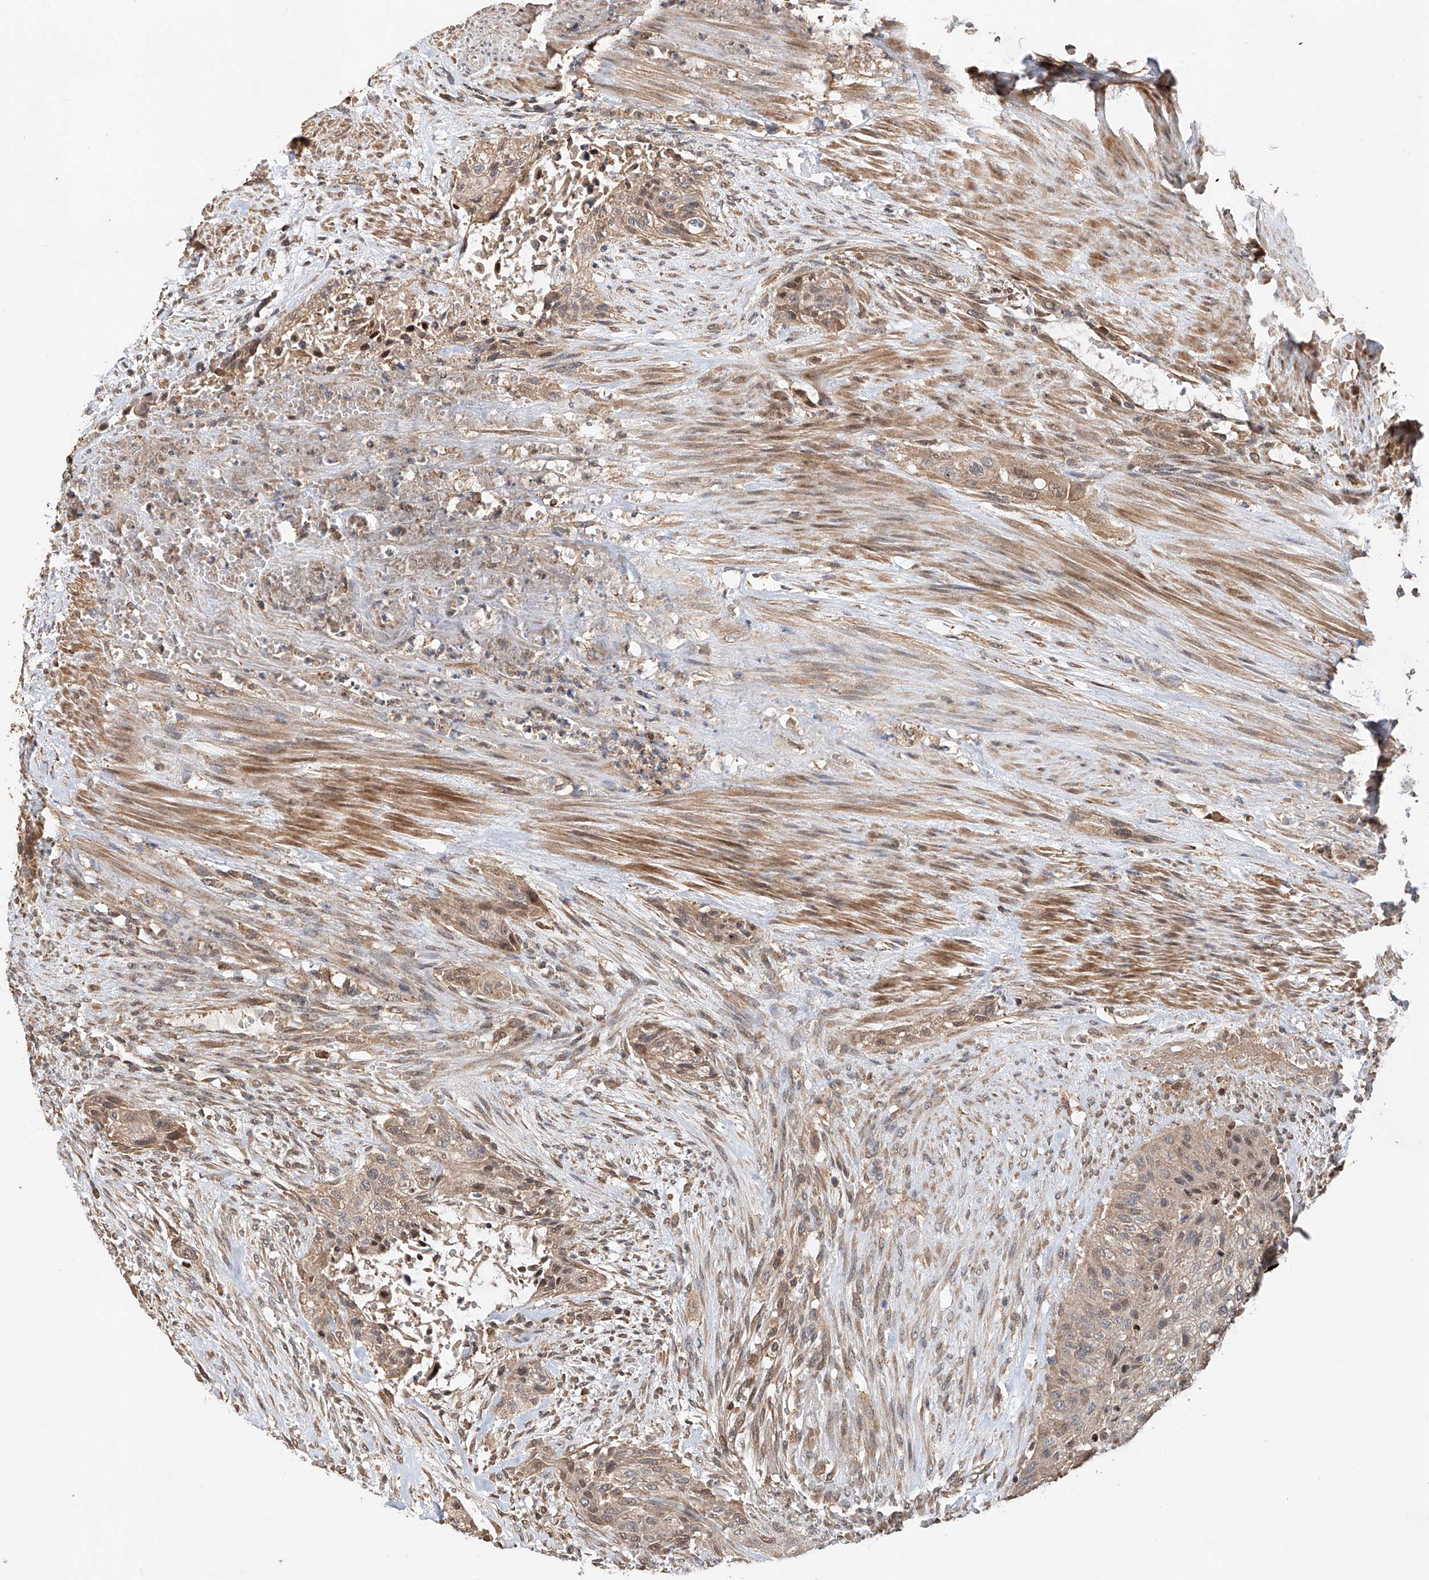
{"staining": {"intensity": "weak", "quantity": ">75%", "location": "cytoplasmic/membranous"}, "tissue": "urothelial cancer", "cell_type": "Tumor cells", "image_type": "cancer", "snomed": [{"axis": "morphology", "description": "Urothelial carcinoma, High grade"}, {"axis": "topography", "description": "Urinary bladder"}], "caption": "Protein analysis of urothelial carcinoma (high-grade) tissue exhibits weak cytoplasmic/membranous expression in approximately >75% of tumor cells. The staining was performed using DAB to visualize the protein expression in brown, while the nuclei were stained in blue with hematoxylin (Magnification: 20x).", "gene": "RILPL2", "patient": {"sex": "male", "age": 35}}